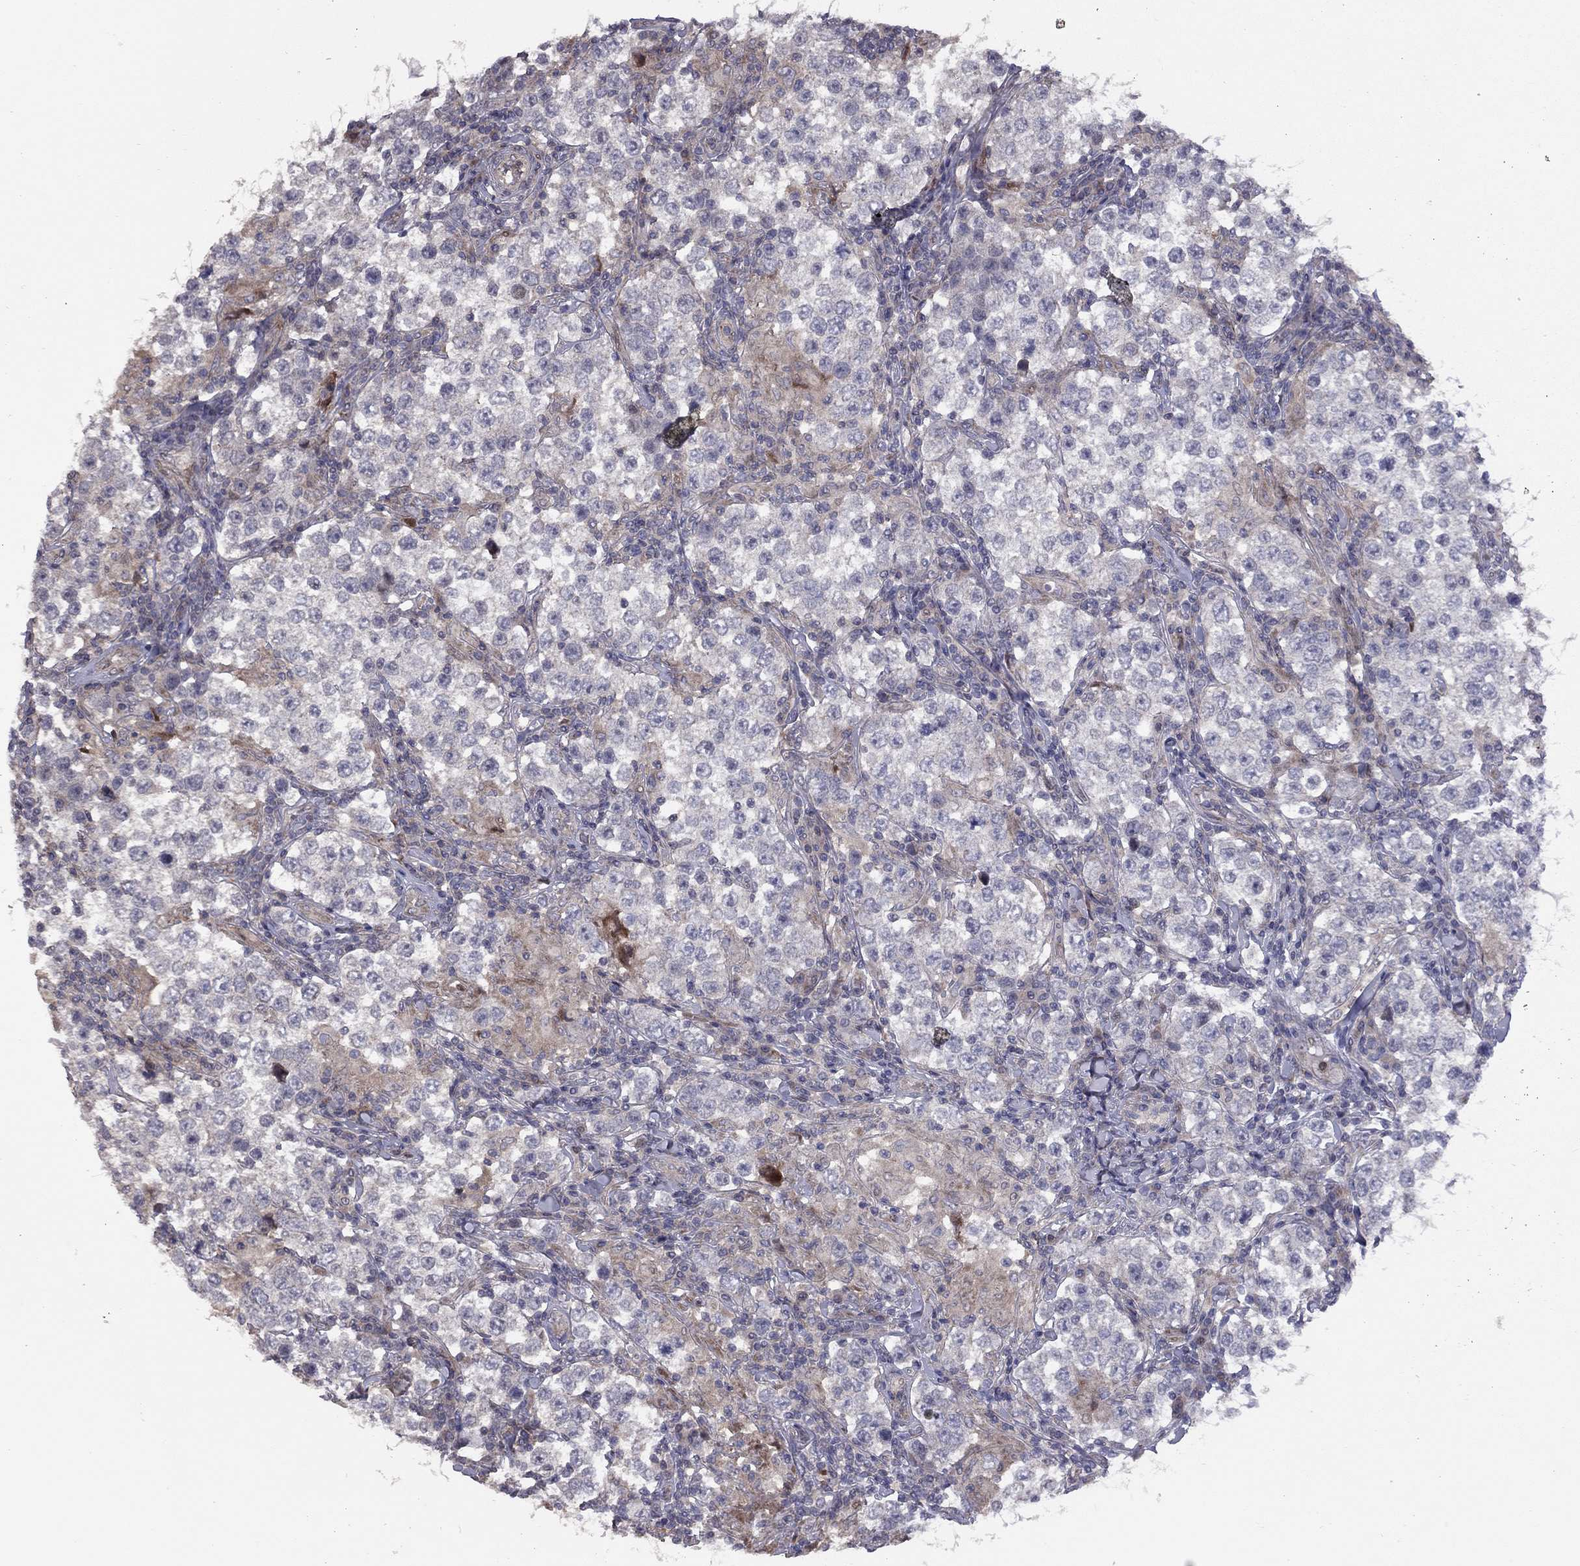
{"staining": {"intensity": "negative", "quantity": "none", "location": "none"}, "tissue": "testis cancer", "cell_type": "Tumor cells", "image_type": "cancer", "snomed": [{"axis": "morphology", "description": "Seminoma, NOS"}, {"axis": "morphology", "description": "Carcinoma, Embryonal, NOS"}, {"axis": "topography", "description": "Testis"}], "caption": "DAB (3,3'-diaminobenzidine) immunohistochemical staining of seminoma (testis) exhibits no significant staining in tumor cells.", "gene": "DUSP7", "patient": {"sex": "male", "age": 41}}